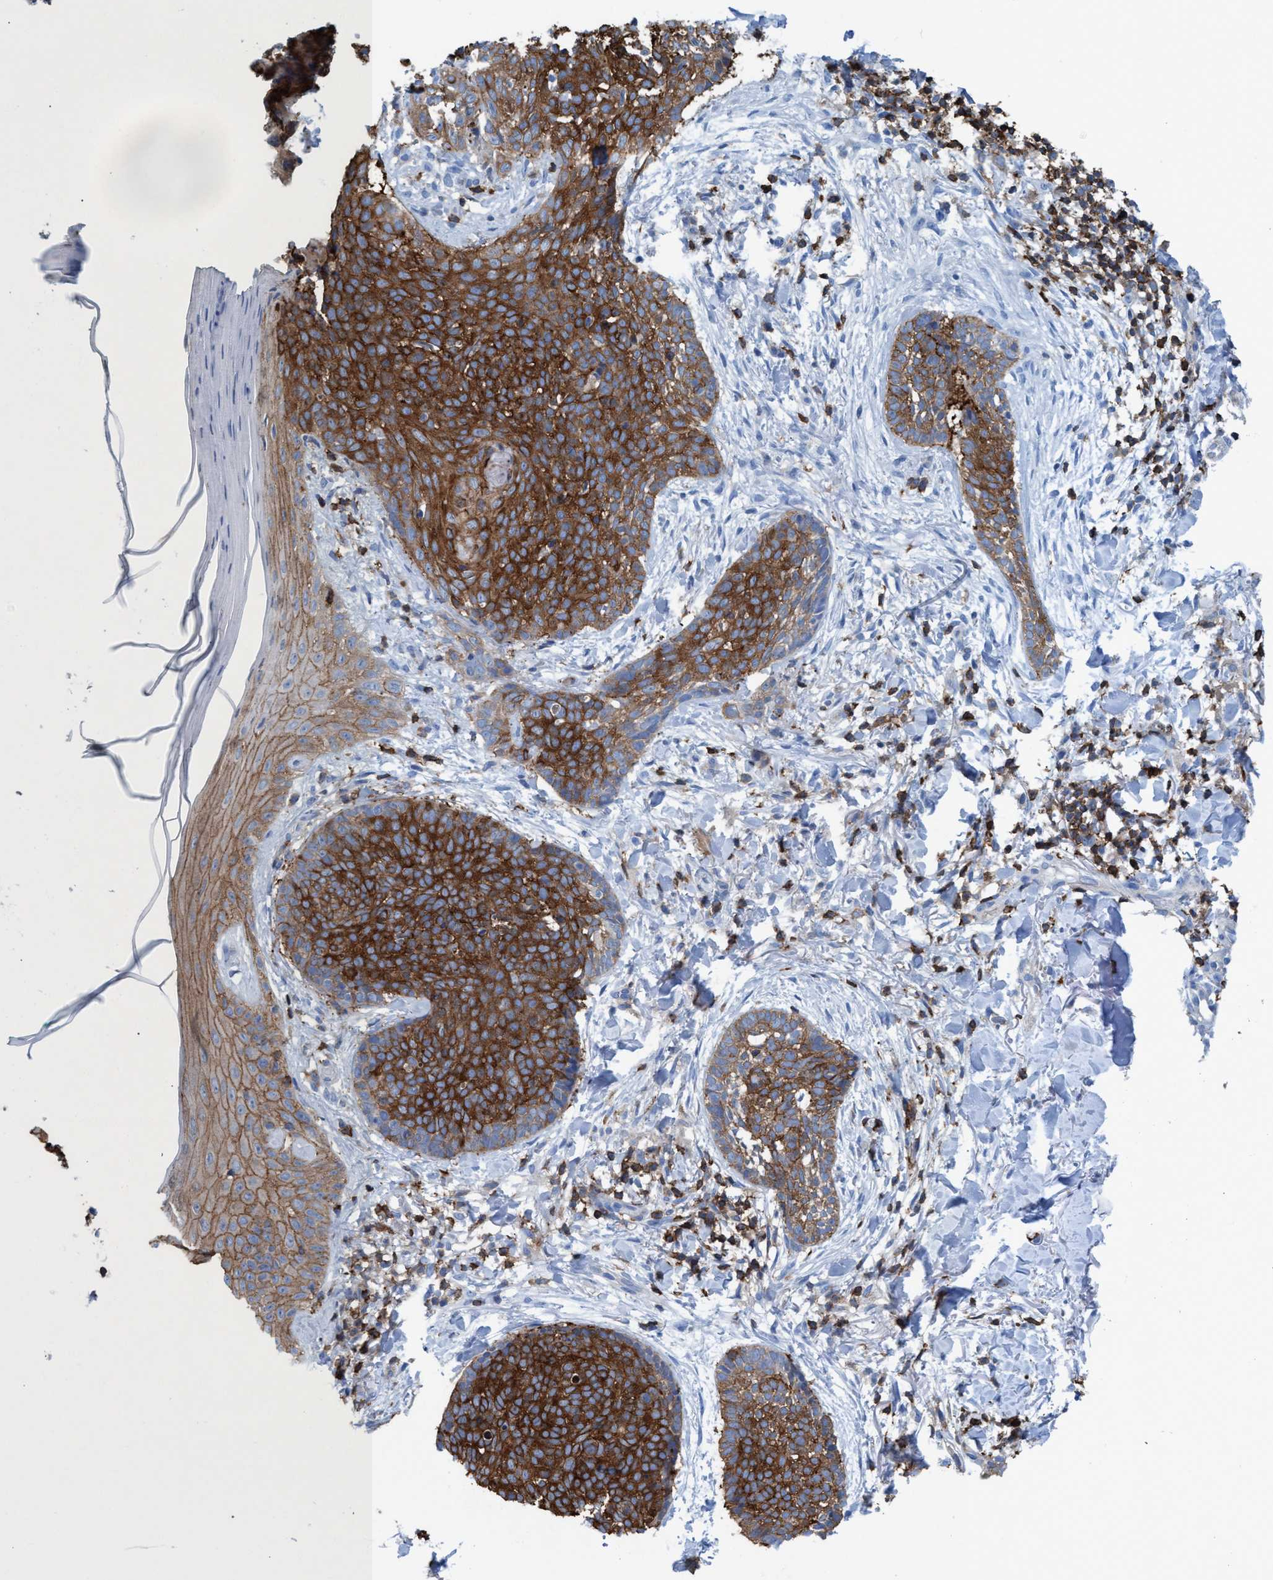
{"staining": {"intensity": "strong", "quantity": ">75%", "location": "cytoplasmic/membranous"}, "tissue": "skin cancer", "cell_type": "Tumor cells", "image_type": "cancer", "snomed": [{"axis": "morphology", "description": "Normal tissue, NOS"}, {"axis": "morphology", "description": "Basal cell carcinoma"}, {"axis": "topography", "description": "Skin"}], "caption": "Protein analysis of basal cell carcinoma (skin) tissue demonstrates strong cytoplasmic/membranous staining in about >75% of tumor cells. (Brightfield microscopy of DAB IHC at high magnification).", "gene": "EZR", "patient": {"sex": "male", "age": 67}}